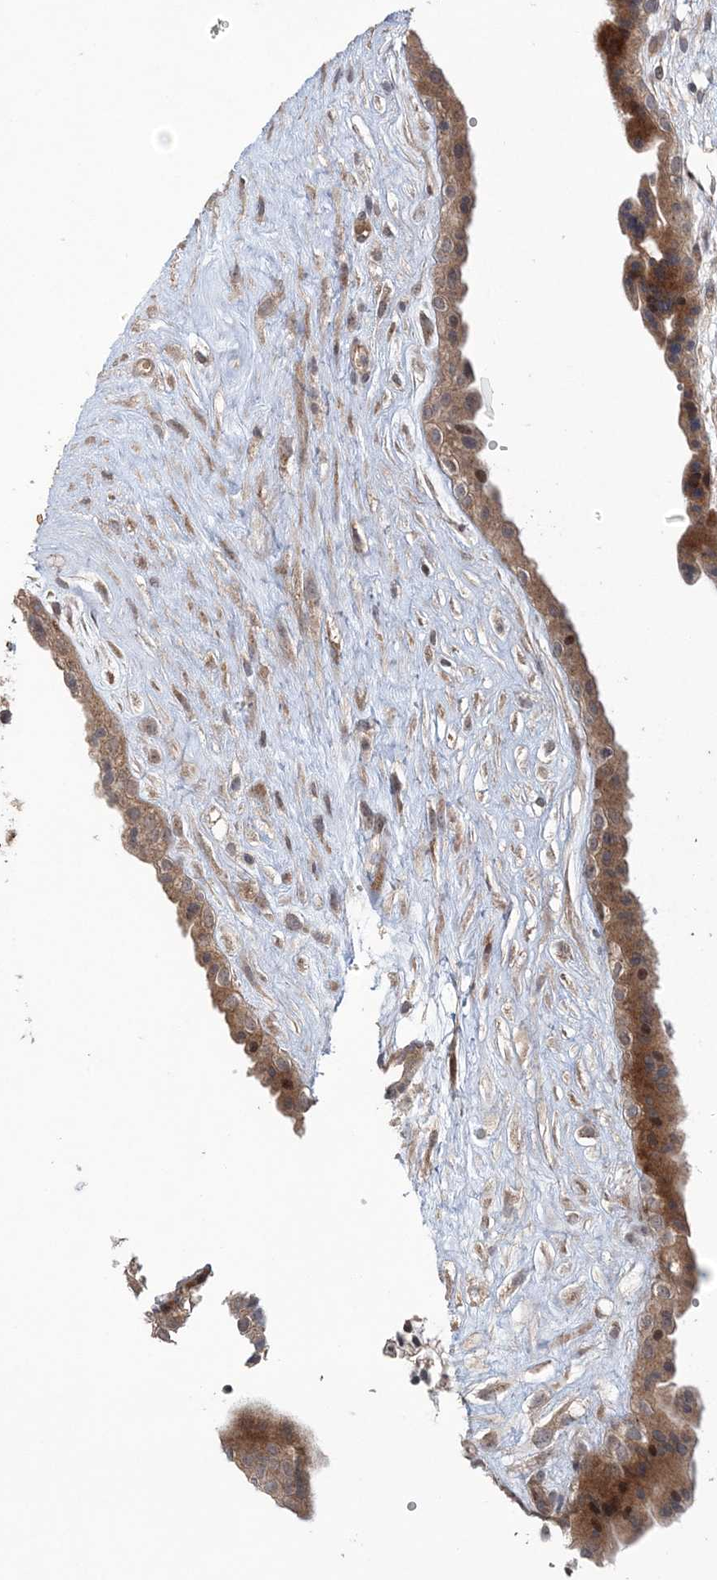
{"staining": {"intensity": "moderate", "quantity": "<25%", "location": "cytoplasmic/membranous,nuclear"}, "tissue": "placenta", "cell_type": "Decidual cells", "image_type": "normal", "snomed": [{"axis": "morphology", "description": "Normal tissue, NOS"}, {"axis": "topography", "description": "Placenta"}], "caption": "Placenta was stained to show a protein in brown. There is low levels of moderate cytoplasmic/membranous,nuclear staining in approximately <25% of decidual cells. (Stains: DAB in brown, nuclei in blue, Microscopy: brightfield microscopy at high magnification).", "gene": "UBTD2", "patient": {"sex": "female", "age": 18}}